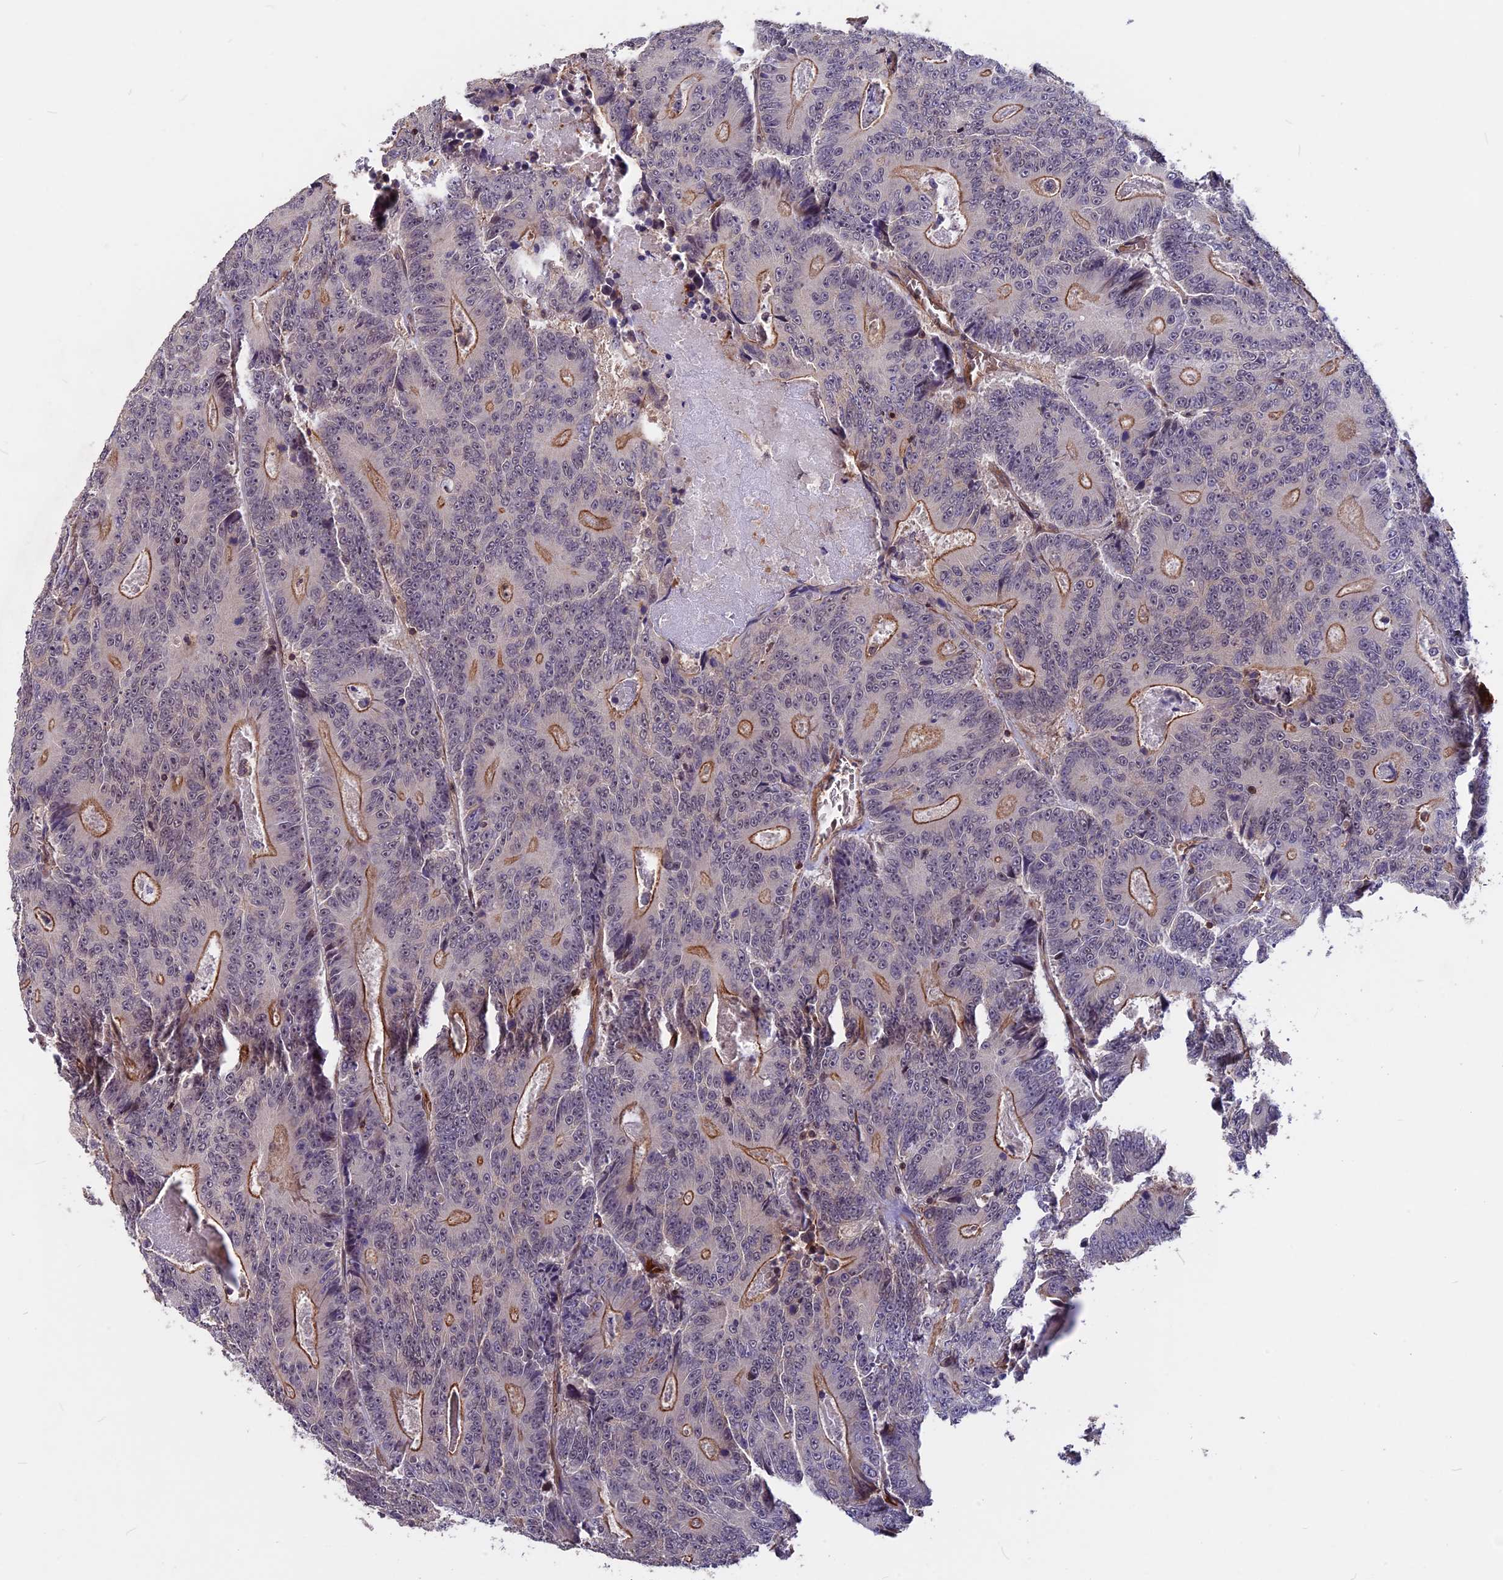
{"staining": {"intensity": "moderate", "quantity": "25%-75%", "location": "cytoplasmic/membranous"}, "tissue": "colorectal cancer", "cell_type": "Tumor cells", "image_type": "cancer", "snomed": [{"axis": "morphology", "description": "Adenocarcinoma, NOS"}, {"axis": "topography", "description": "Colon"}], "caption": "Colorectal cancer (adenocarcinoma) stained for a protein exhibits moderate cytoplasmic/membranous positivity in tumor cells. The staining was performed using DAB (3,3'-diaminobenzidine) to visualize the protein expression in brown, while the nuclei were stained in blue with hematoxylin (Magnification: 20x).", "gene": "ZC3H10", "patient": {"sex": "male", "age": 83}}